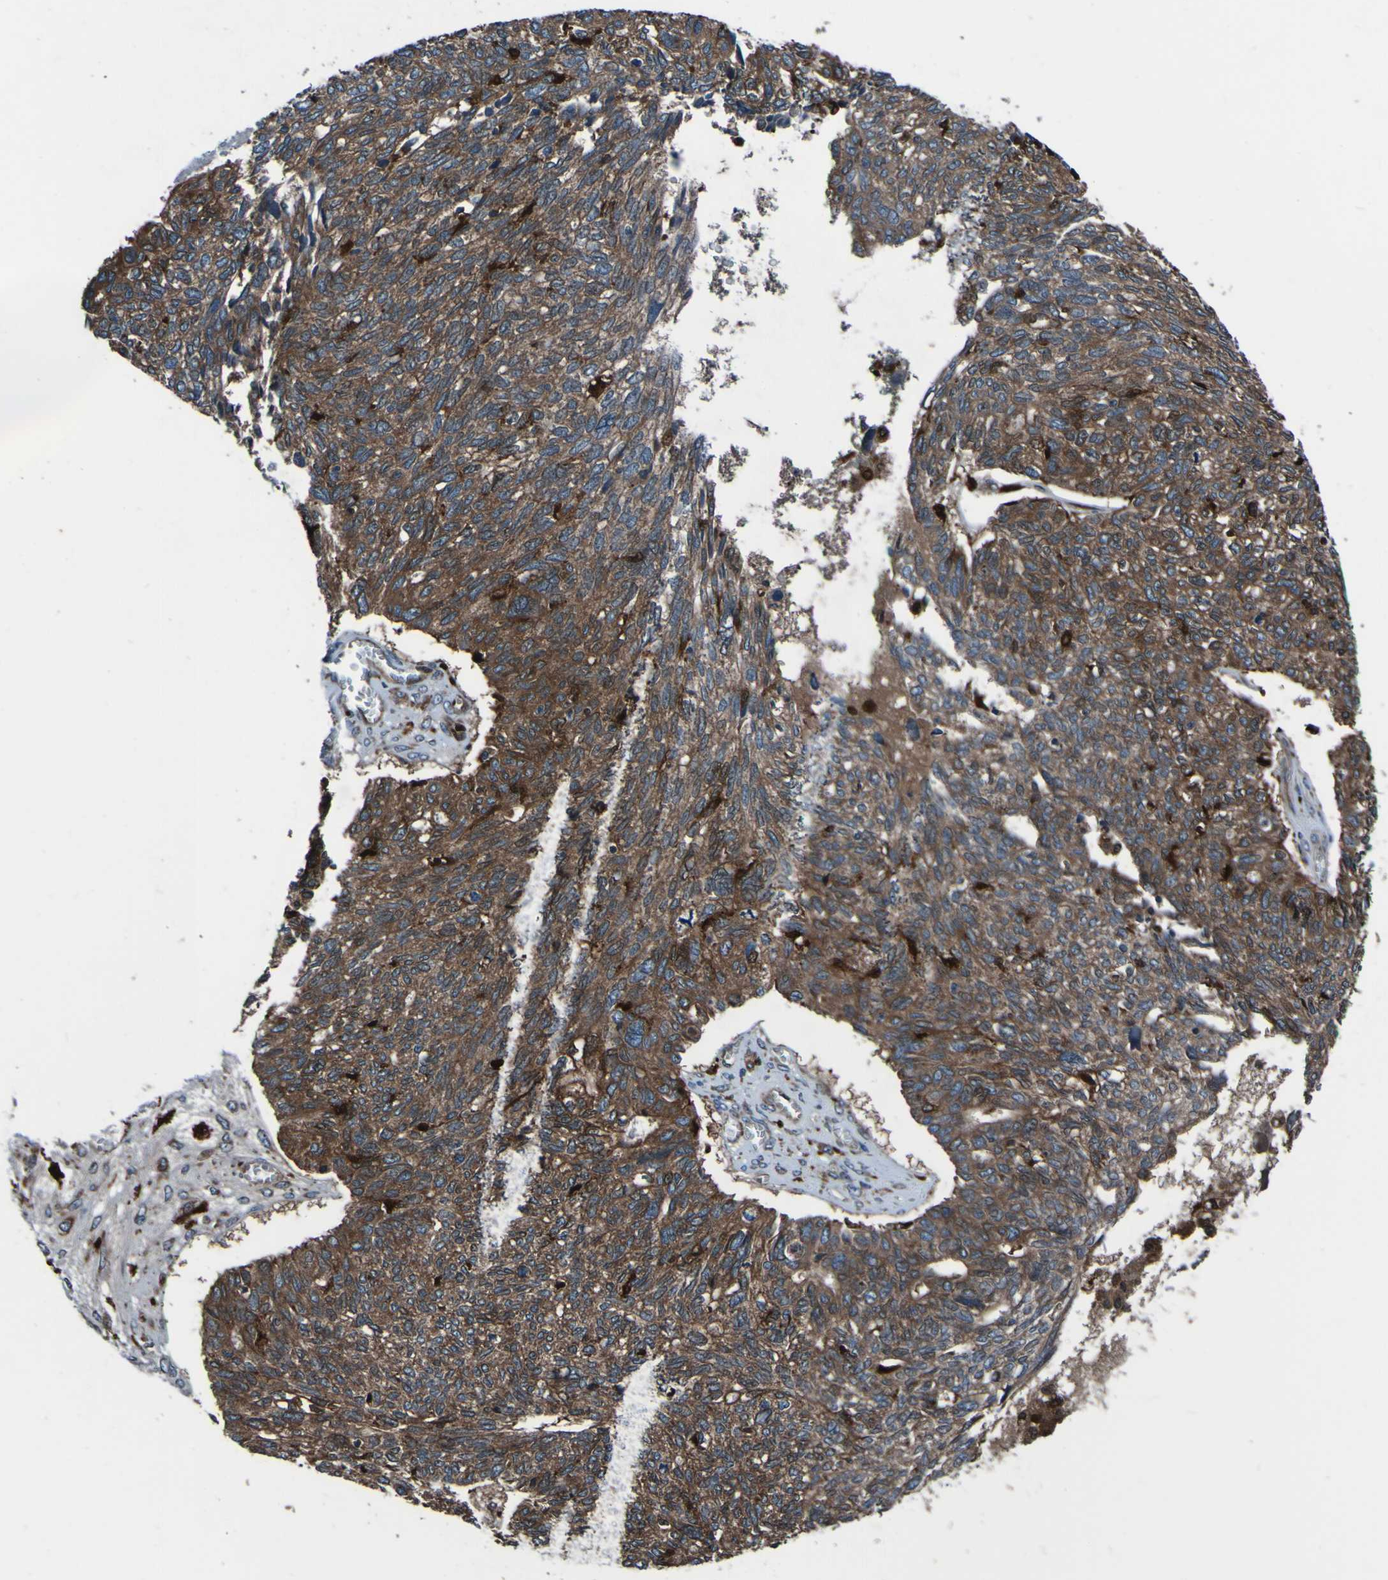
{"staining": {"intensity": "strong", "quantity": ">75%", "location": "cytoplasmic/membranous"}, "tissue": "ovarian cancer", "cell_type": "Tumor cells", "image_type": "cancer", "snomed": [{"axis": "morphology", "description": "Cystadenocarcinoma, serous, NOS"}, {"axis": "topography", "description": "Ovary"}], "caption": "Immunohistochemical staining of human ovarian cancer shows high levels of strong cytoplasmic/membranous staining in about >75% of tumor cells. (Brightfield microscopy of DAB IHC at high magnification).", "gene": "RAB5B", "patient": {"sex": "female", "age": 79}}